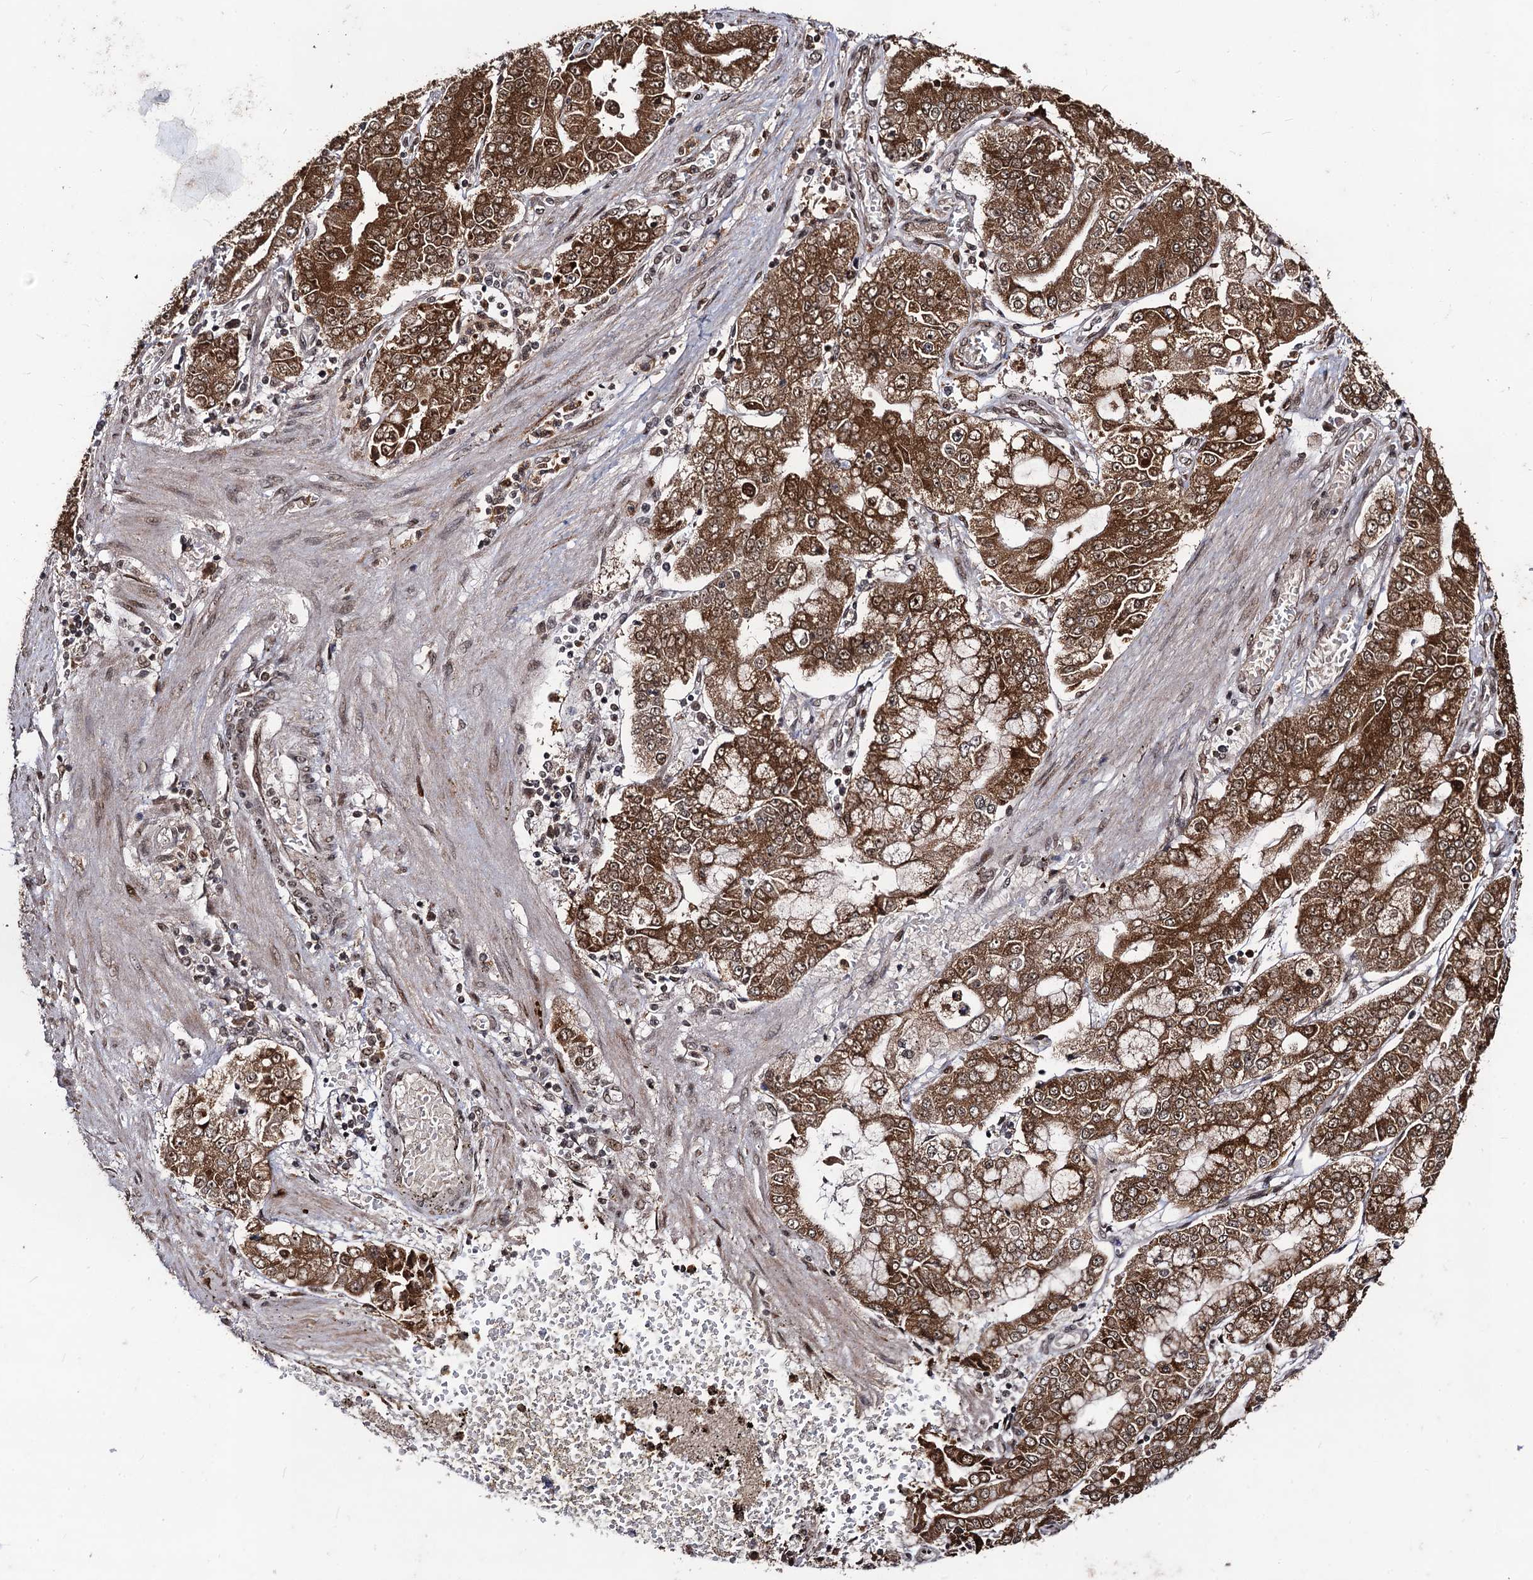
{"staining": {"intensity": "moderate", "quantity": ">75%", "location": "cytoplasmic/membranous,nuclear"}, "tissue": "stomach cancer", "cell_type": "Tumor cells", "image_type": "cancer", "snomed": [{"axis": "morphology", "description": "Adenocarcinoma, NOS"}, {"axis": "topography", "description": "Stomach"}], "caption": "Stomach cancer was stained to show a protein in brown. There is medium levels of moderate cytoplasmic/membranous and nuclear positivity in about >75% of tumor cells.", "gene": "SFSWAP", "patient": {"sex": "male", "age": 76}}